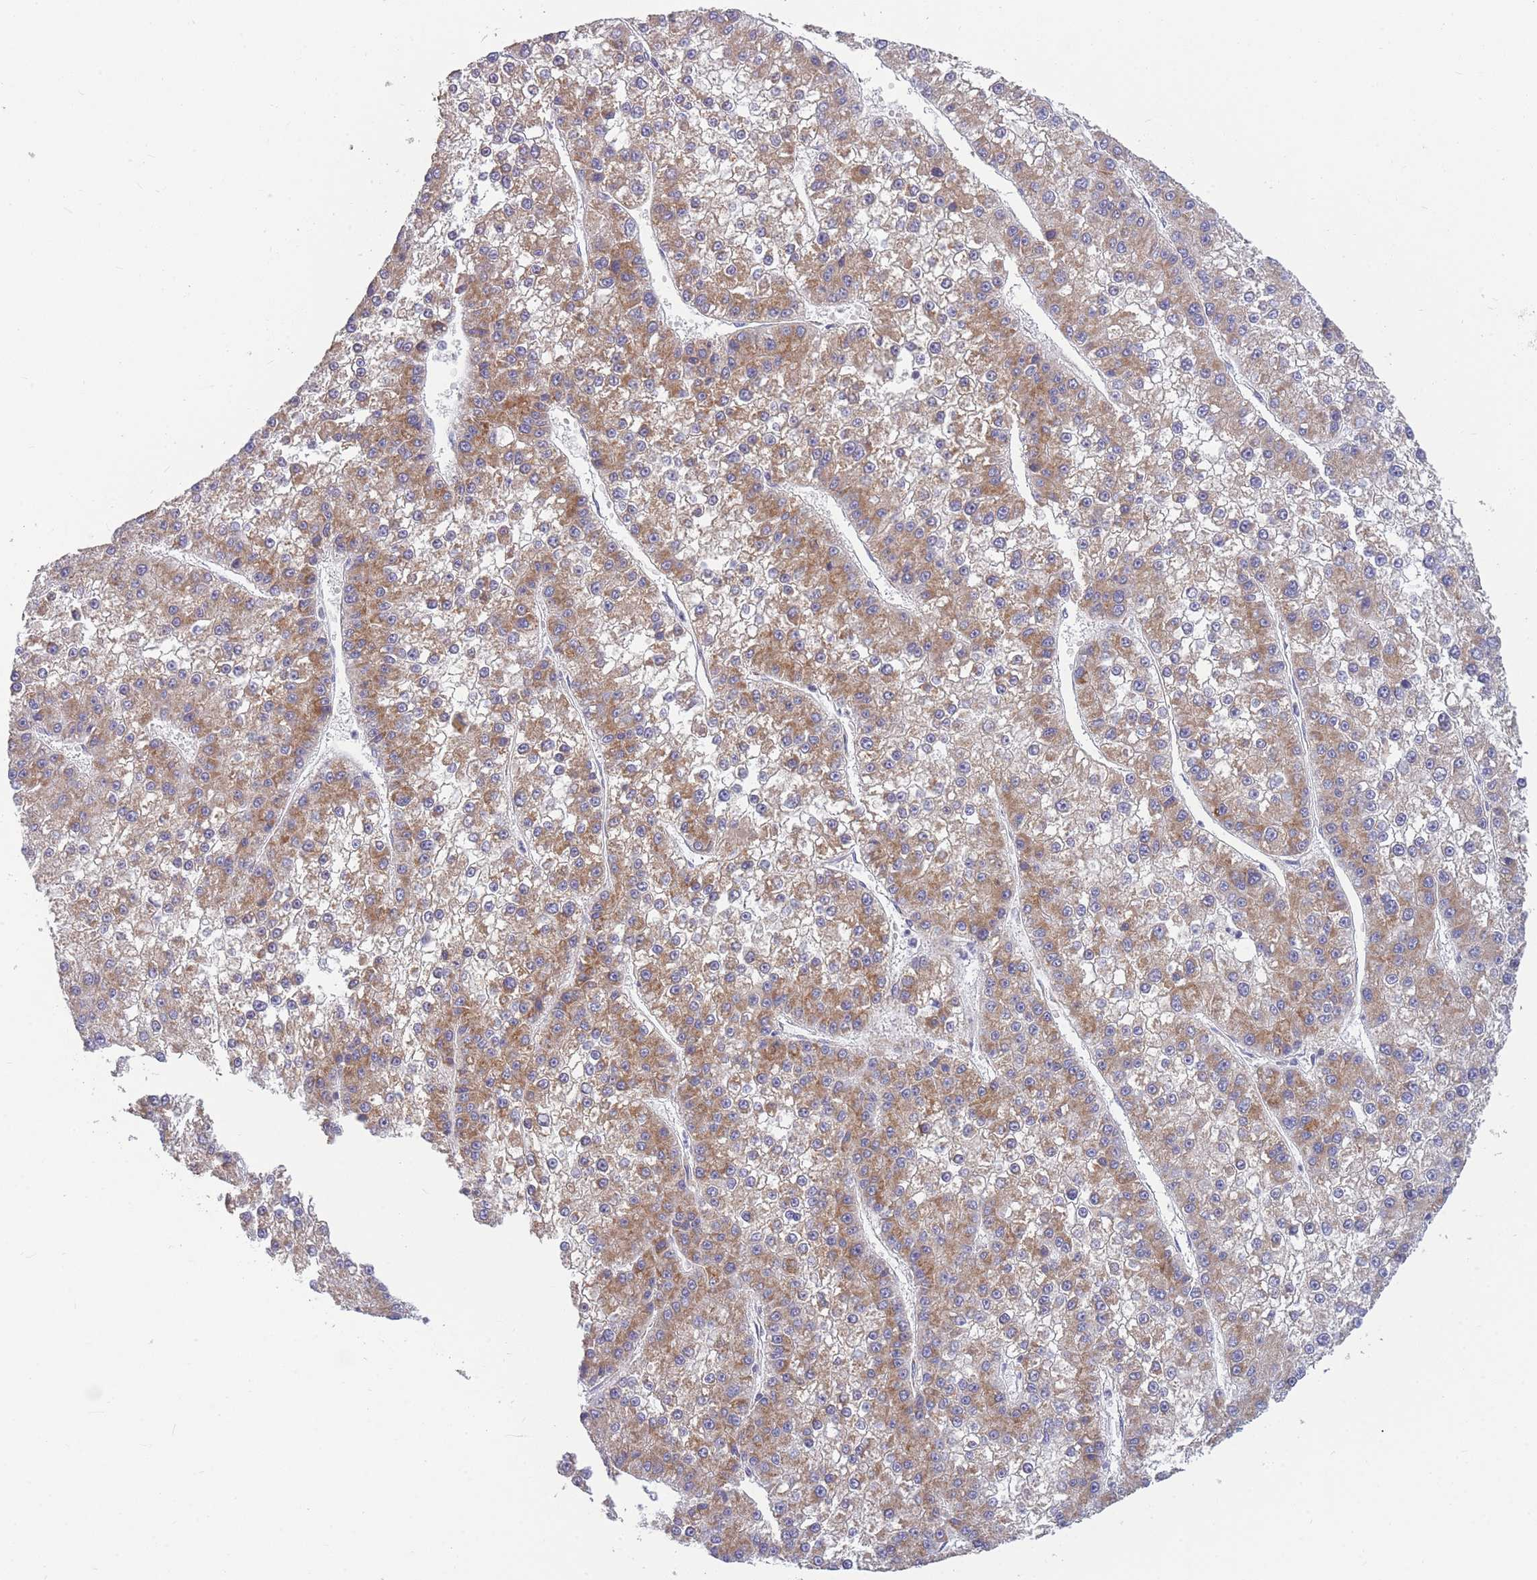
{"staining": {"intensity": "moderate", "quantity": ">75%", "location": "cytoplasmic/membranous"}, "tissue": "liver cancer", "cell_type": "Tumor cells", "image_type": "cancer", "snomed": [{"axis": "morphology", "description": "Carcinoma, Hepatocellular, NOS"}, {"axis": "topography", "description": "Liver"}], "caption": "A brown stain highlights moderate cytoplasmic/membranous positivity of a protein in liver hepatocellular carcinoma tumor cells.", "gene": "MRPS11", "patient": {"sex": "female", "age": 73}}